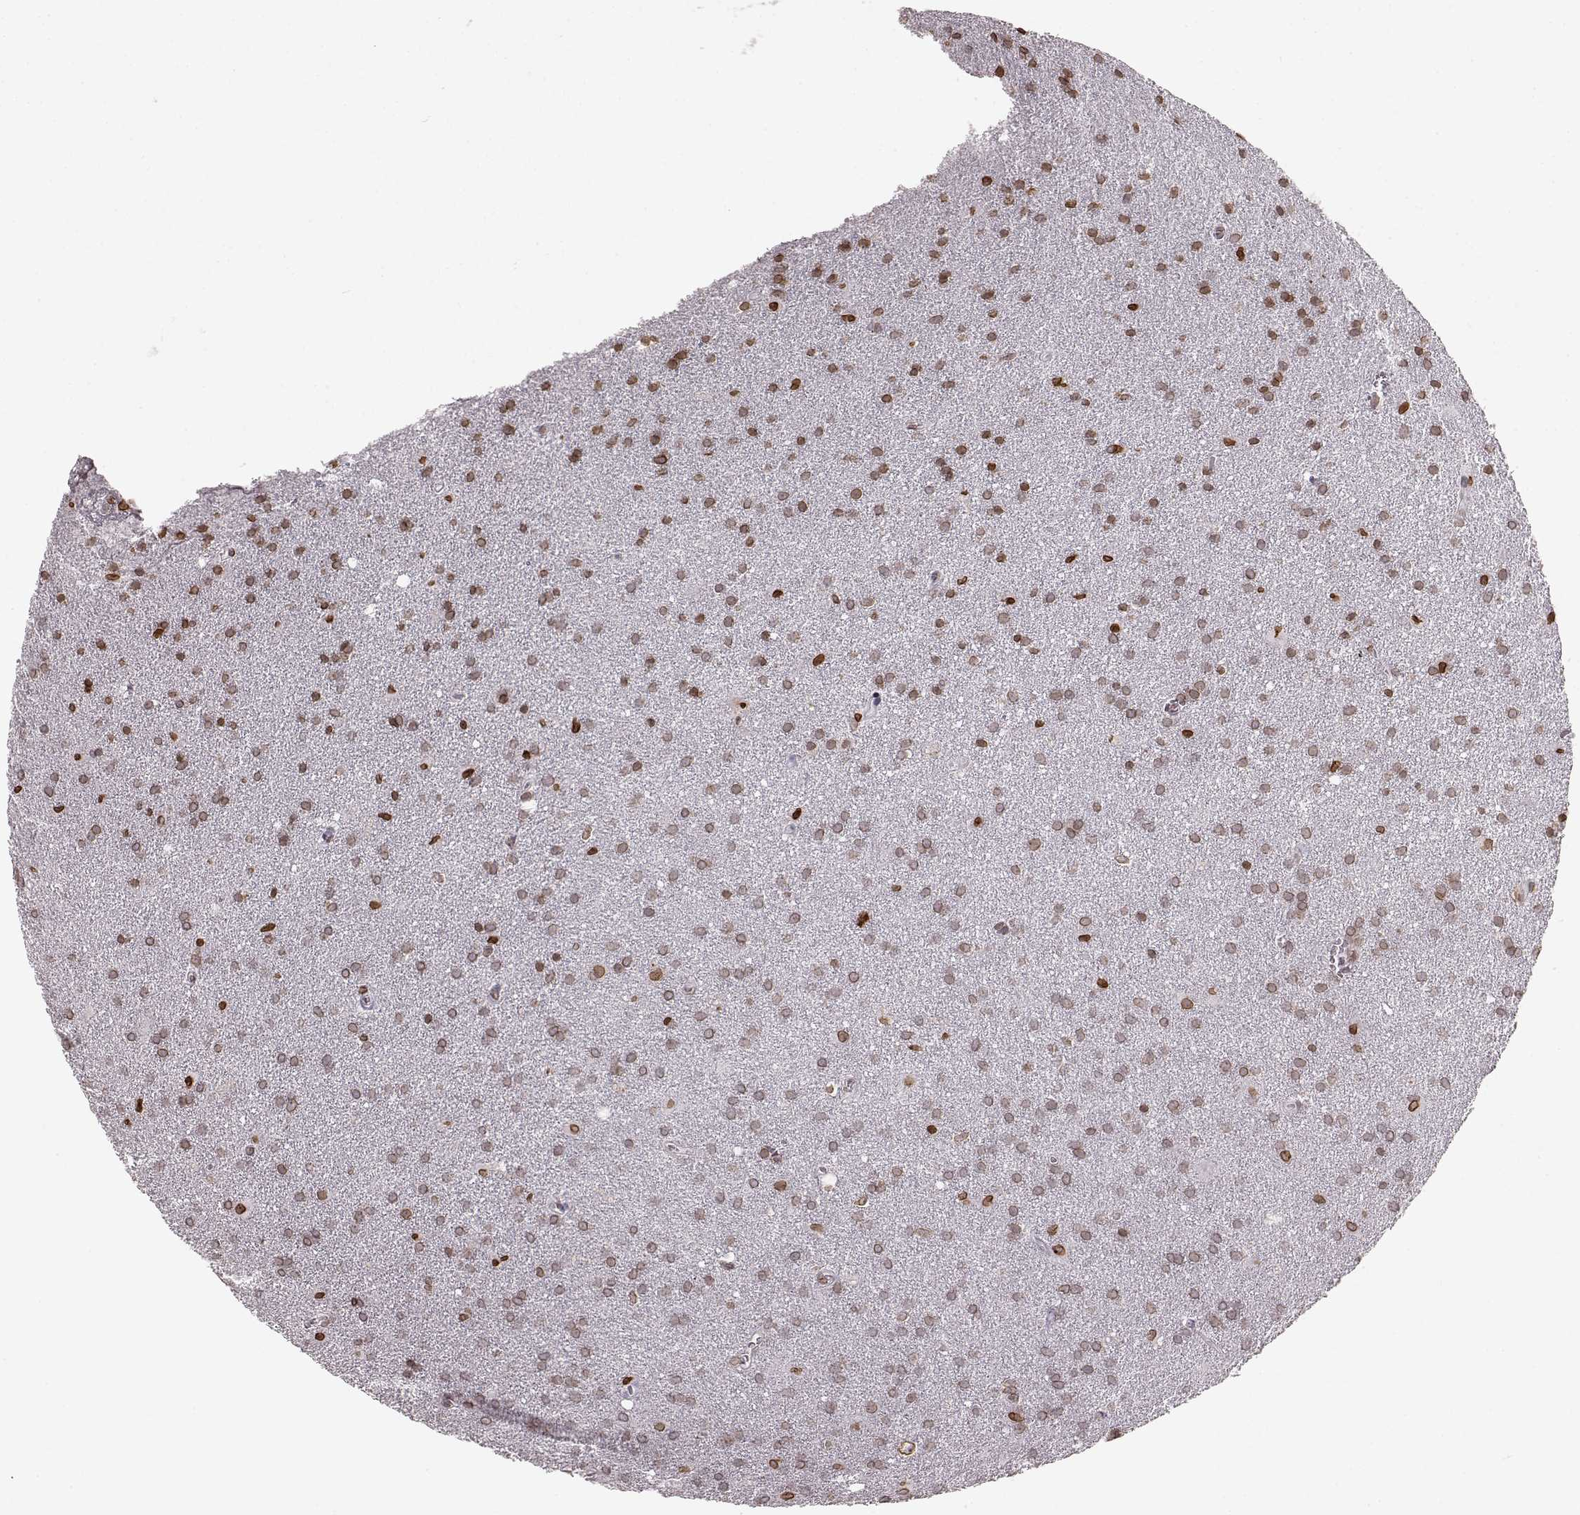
{"staining": {"intensity": "weak", "quantity": ">75%", "location": "cytoplasmic/membranous,nuclear"}, "tissue": "glioma", "cell_type": "Tumor cells", "image_type": "cancer", "snomed": [{"axis": "morphology", "description": "Glioma, malignant, Low grade"}, {"axis": "topography", "description": "Brain"}], "caption": "Human low-grade glioma (malignant) stained with a brown dye demonstrates weak cytoplasmic/membranous and nuclear positive positivity in about >75% of tumor cells.", "gene": "DCAF12", "patient": {"sex": "male", "age": 58}}